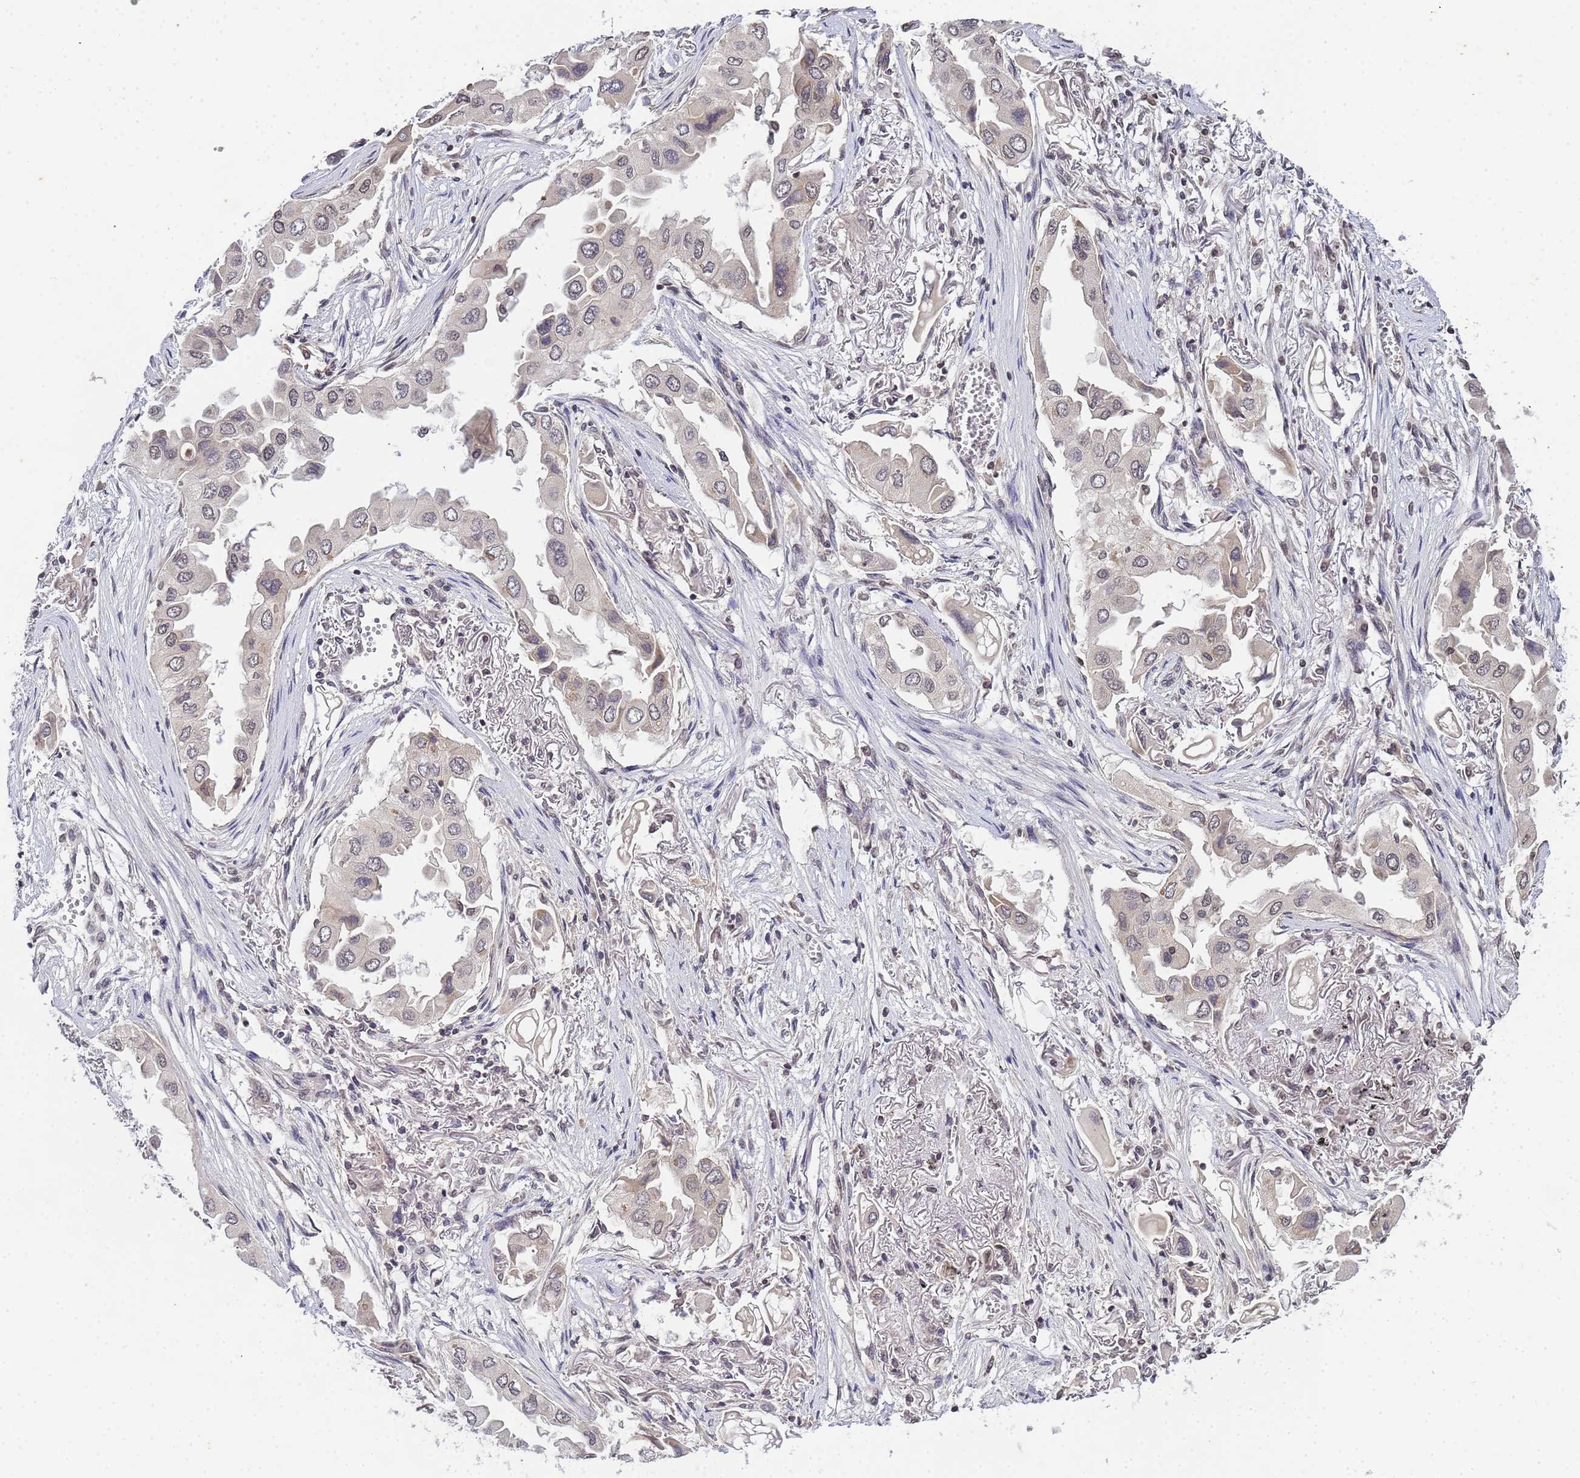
{"staining": {"intensity": "weak", "quantity": "<25%", "location": "nuclear"}, "tissue": "lung cancer", "cell_type": "Tumor cells", "image_type": "cancer", "snomed": [{"axis": "morphology", "description": "Adenocarcinoma, NOS"}, {"axis": "topography", "description": "Lung"}], "caption": "High power microscopy photomicrograph of an immunohistochemistry image of adenocarcinoma (lung), revealing no significant positivity in tumor cells.", "gene": "MYL7", "patient": {"sex": "female", "age": 76}}